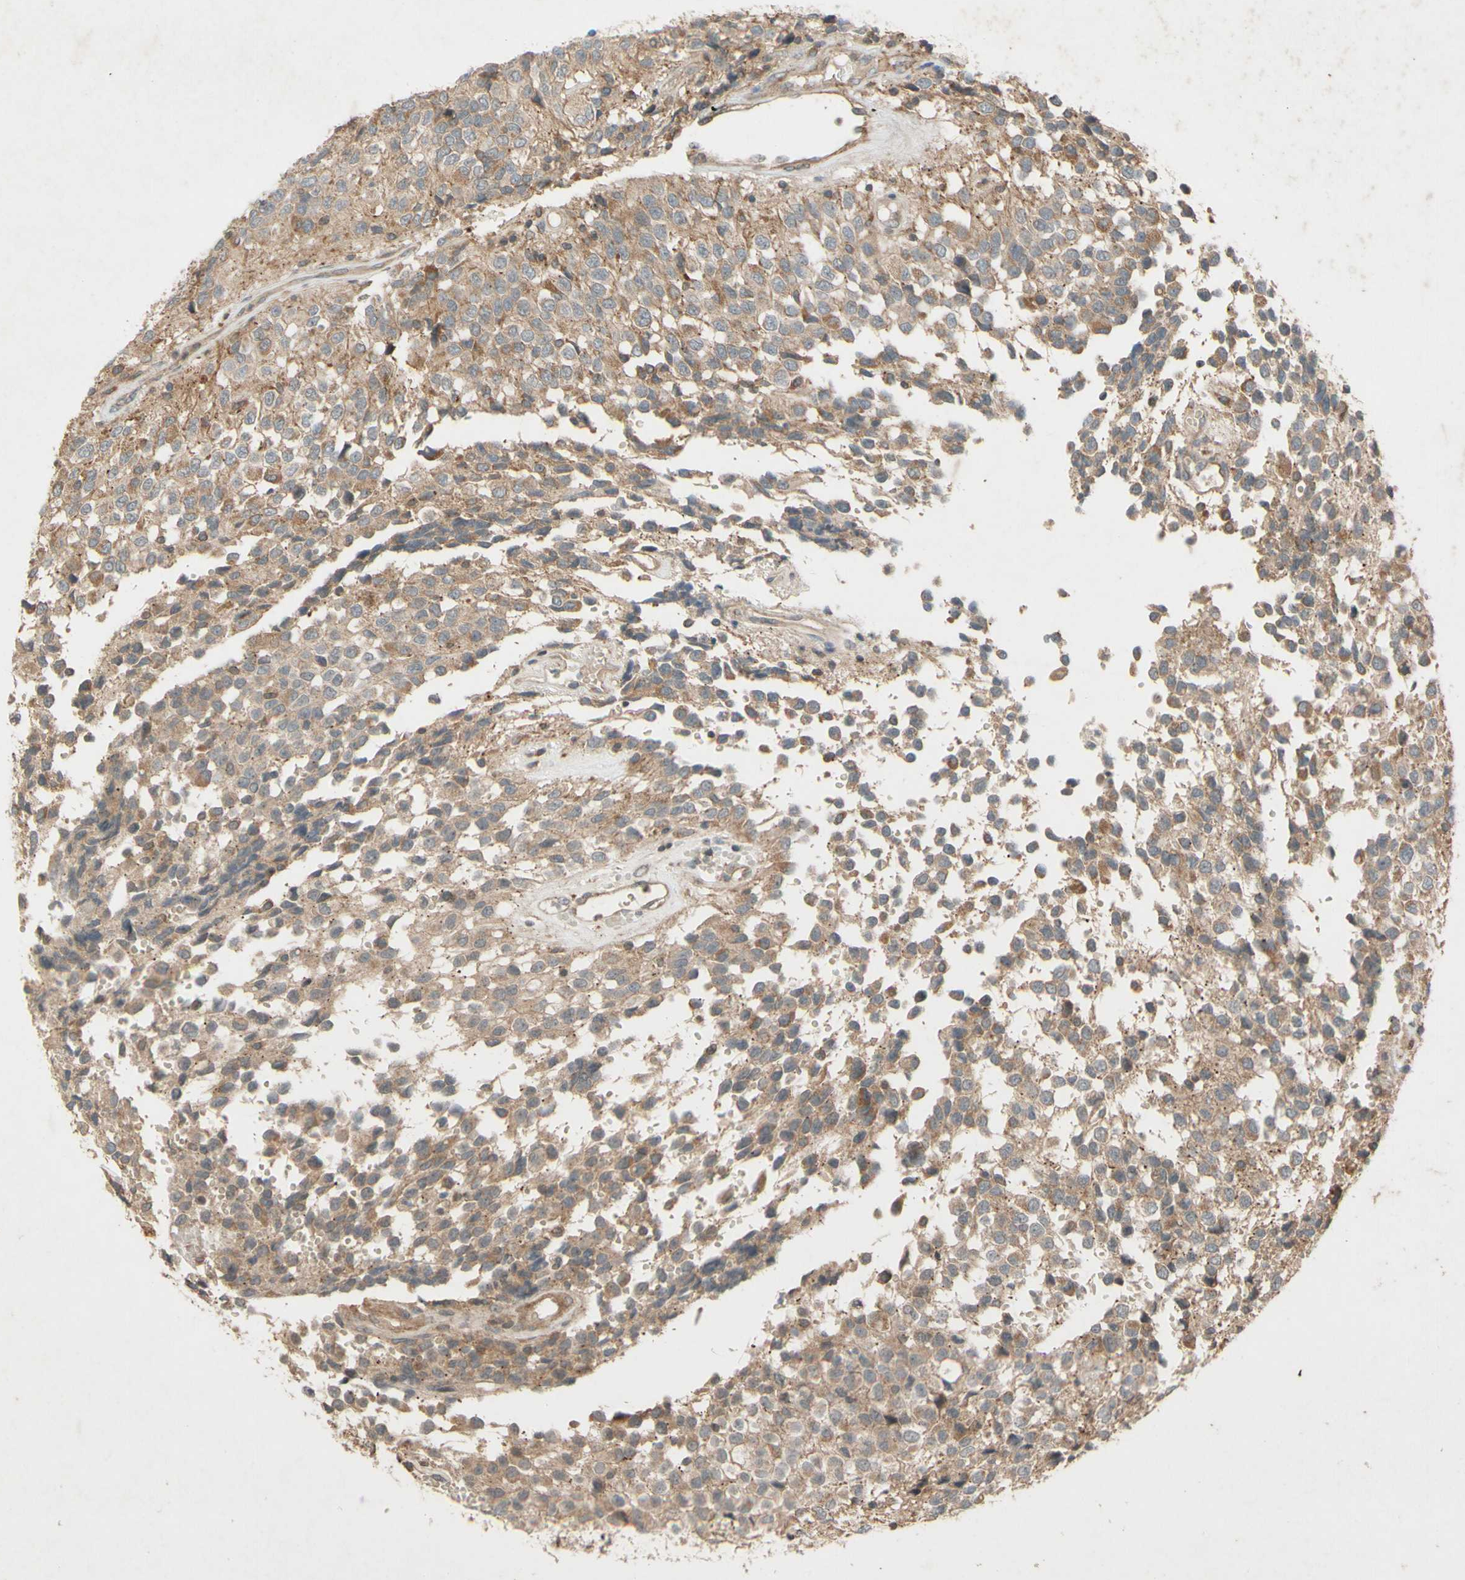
{"staining": {"intensity": "weak", "quantity": ">75%", "location": "cytoplasmic/membranous"}, "tissue": "glioma", "cell_type": "Tumor cells", "image_type": "cancer", "snomed": [{"axis": "morphology", "description": "Glioma, malignant, High grade"}, {"axis": "topography", "description": "Brain"}], "caption": "Malignant glioma (high-grade) was stained to show a protein in brown. There is low levels of weak cytoplasmic/membranous staining in approximately >75% of tumor cells.", "gene": "ATP6V1F", "patient": {"sex": "male", "age": 32}}